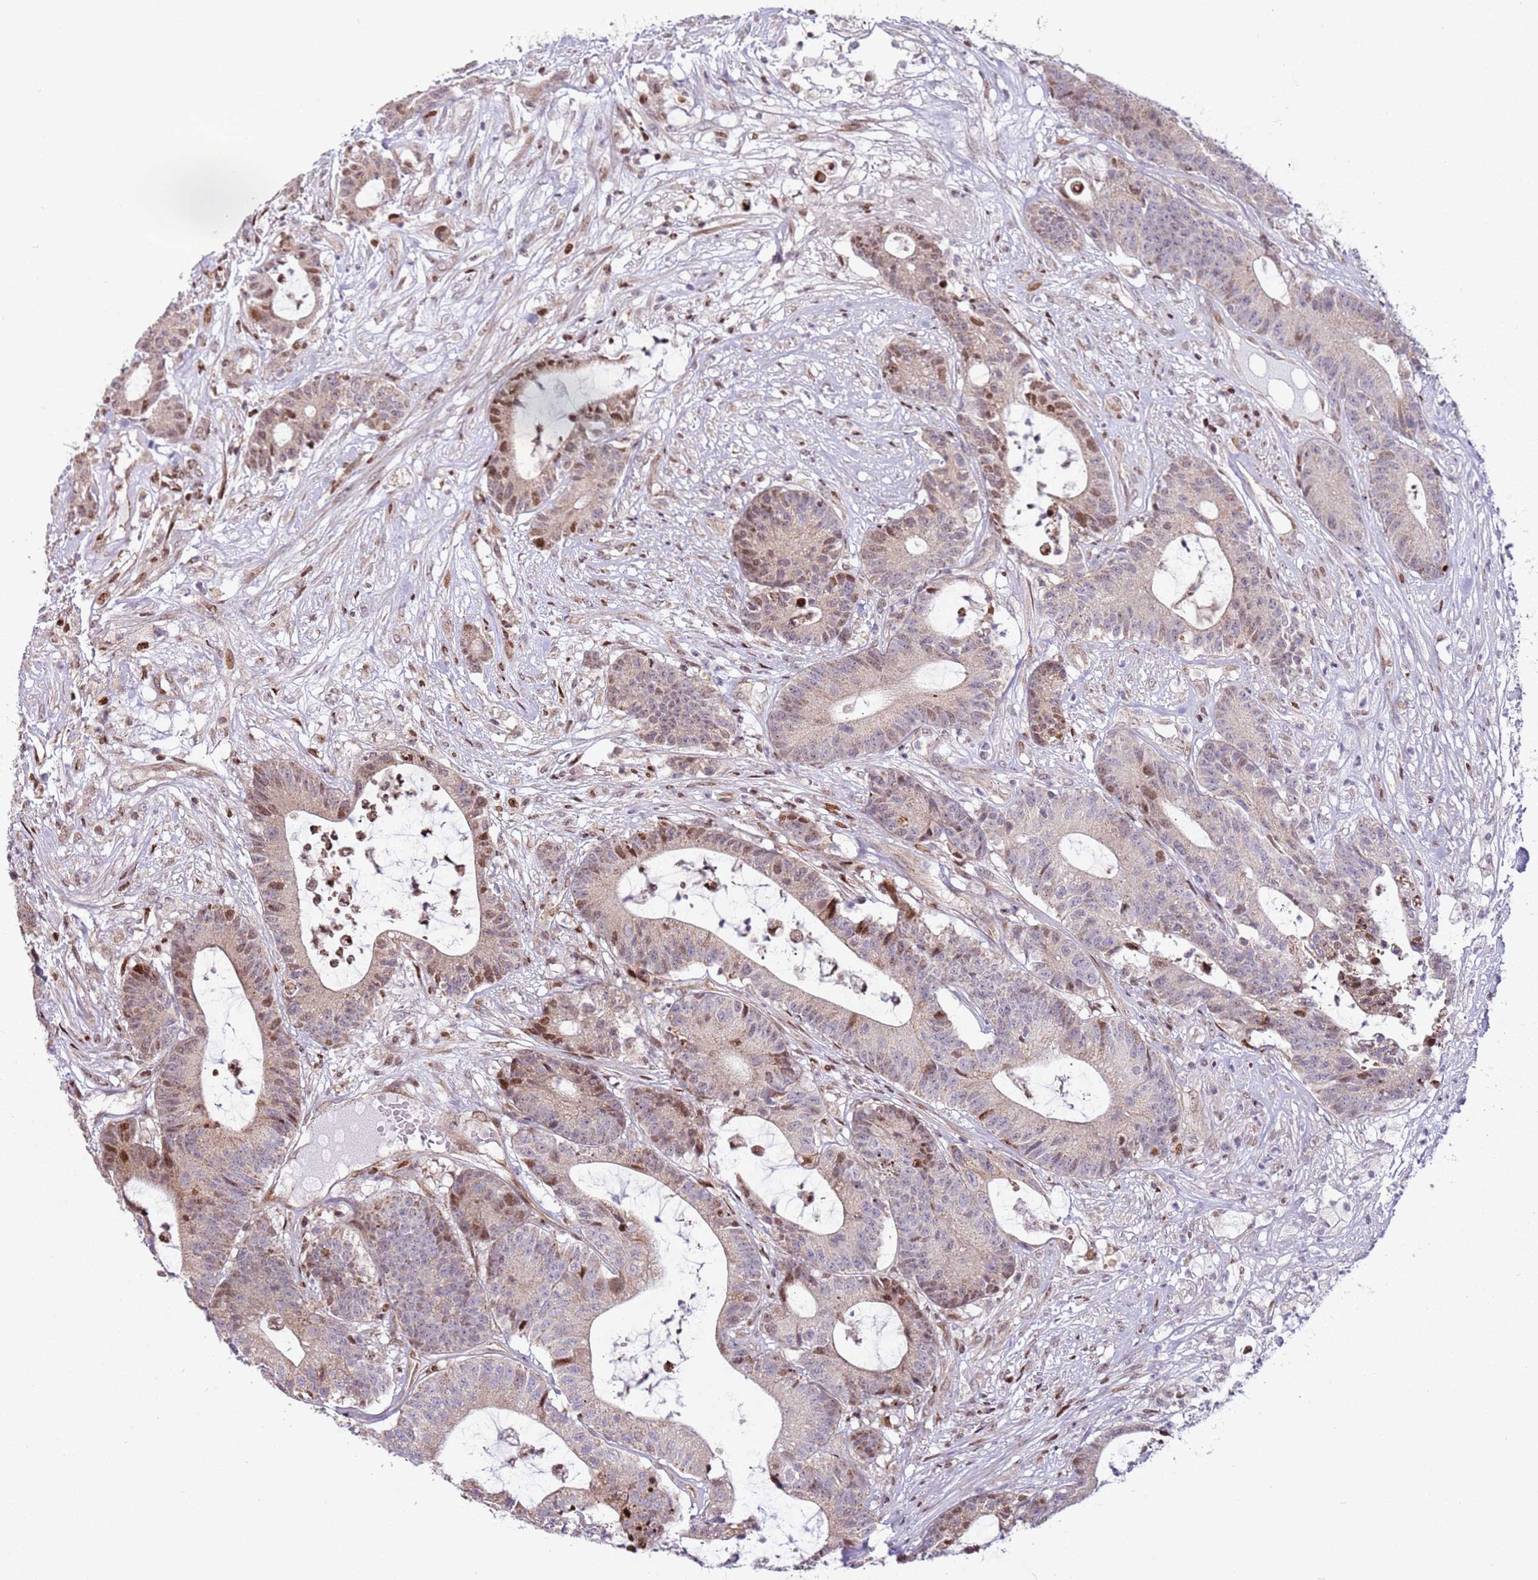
{"staining": {"intensity": "moderate", "quantity": "<25%", "location": "nuclear"}, "tissue": "colorectal cancer", "cell_type": "Tumor cells", "image_type": "cancer", "snomed": [{"axis": "morphology", "description": "Adenocarcinoma, NOS"}, {"axis": "topography", "description": "Colon"}], "caption": "Brown immunohistochemical staining in colorectal adenocarcinoma shows moderate nuclear expression in approximately <25% of tumor cells. Nuclei are stained in blue.", "gene": "PCTP", "patient": {"sex": "female", "age": 84}}